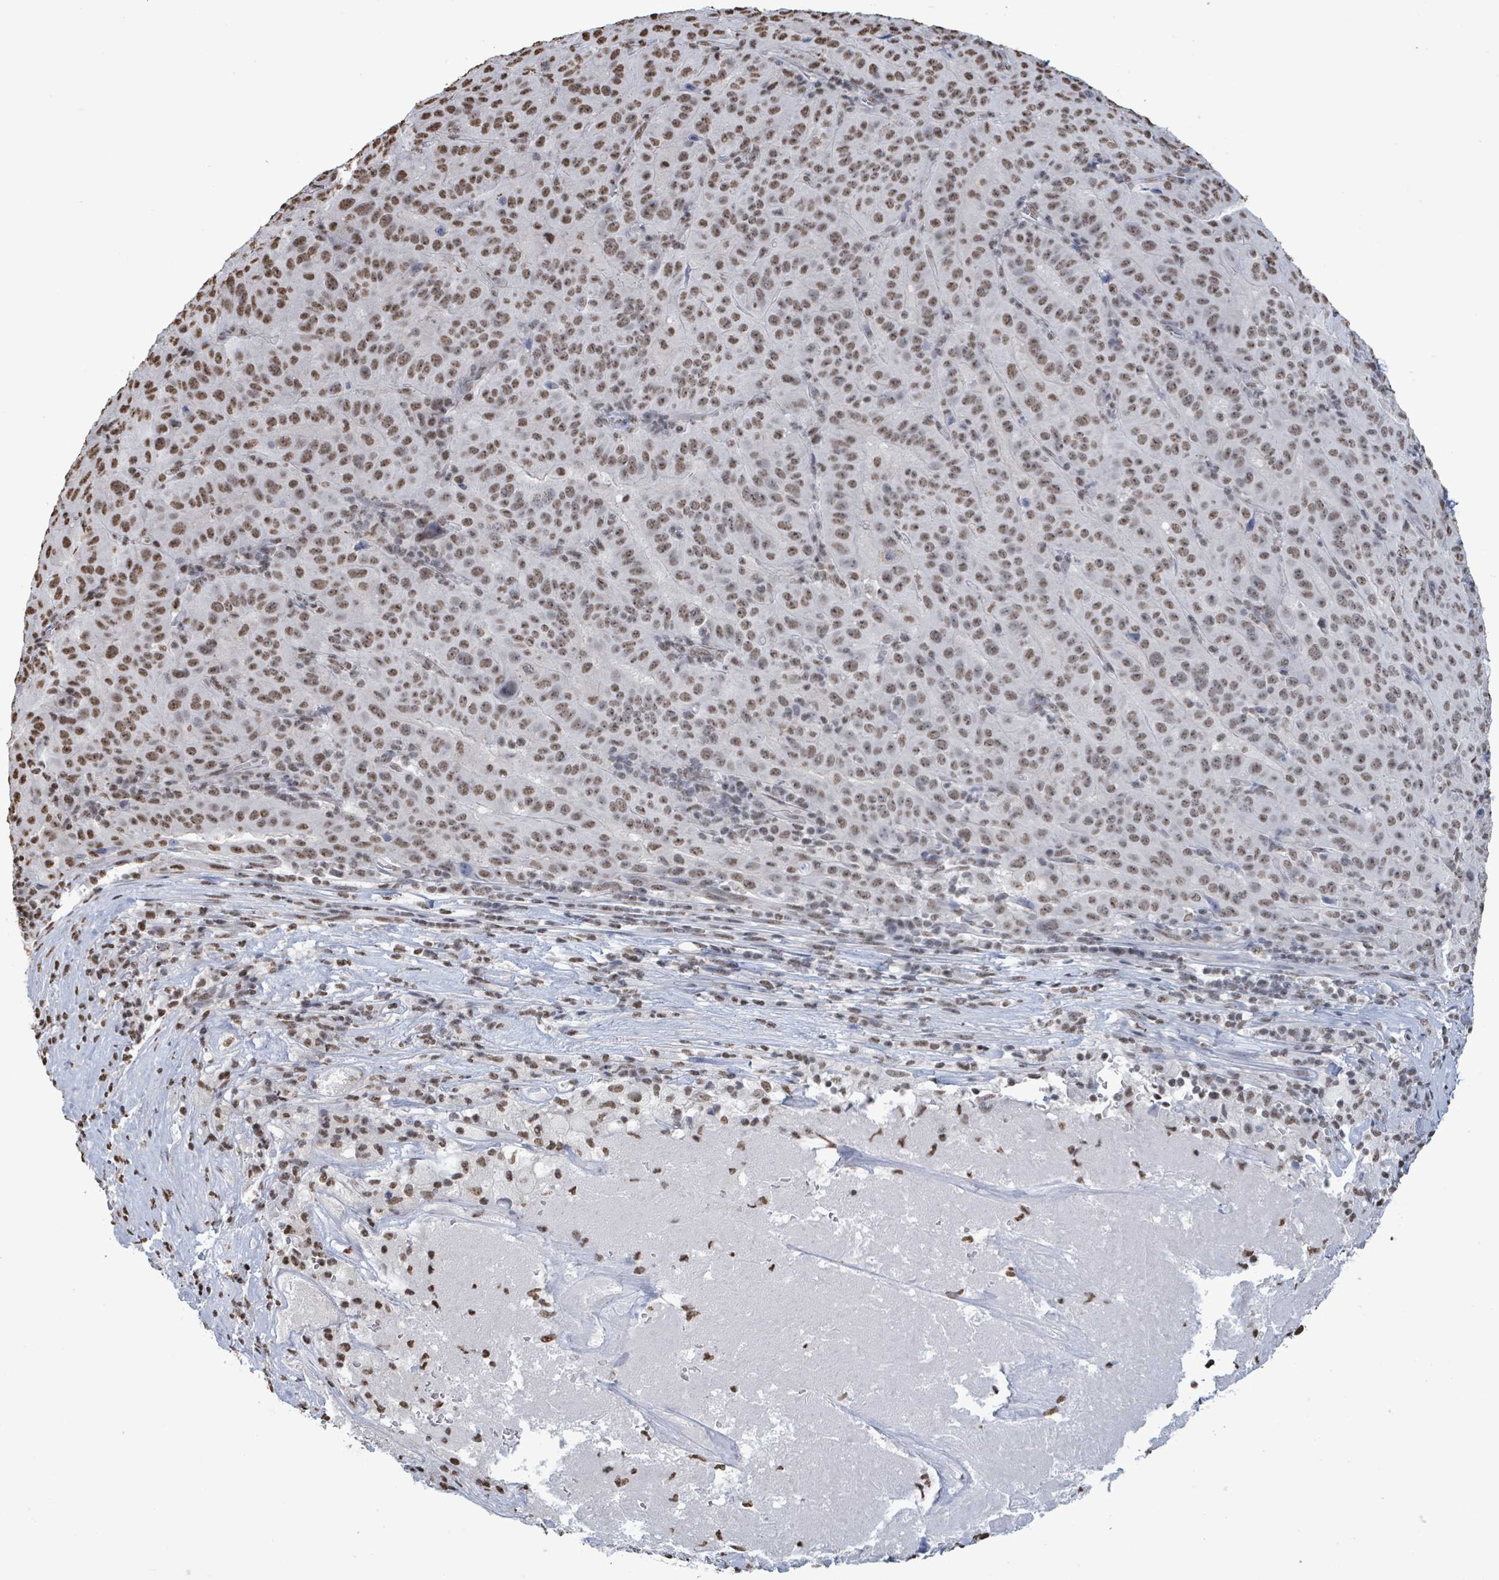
{"staining": {"intensity": "moderate", "quantity": ">75%", "location": "nuclear"}, "tissue": "pancreatic cancer", "cell_type": "Tumor cells", "image_type": "cancer", "snomed": [{"axis": "morphology", "description": "Adenocarcinoma, NOS"}, {"axis": "topography", "description": "Pancreas"}], "caption": "Pancreatic adenocarcinoma stained with DAB (3,3'-diaminobenzidine) immunohistochemistry (IHC) shows medium levels of moderate nuclear staining in approximately >75% of tumor cells. The protein is shown in brown color, while the nuclei are stained blue.", "gene": "SAMD14", "patient": {"sex": "male", "age": 63}}